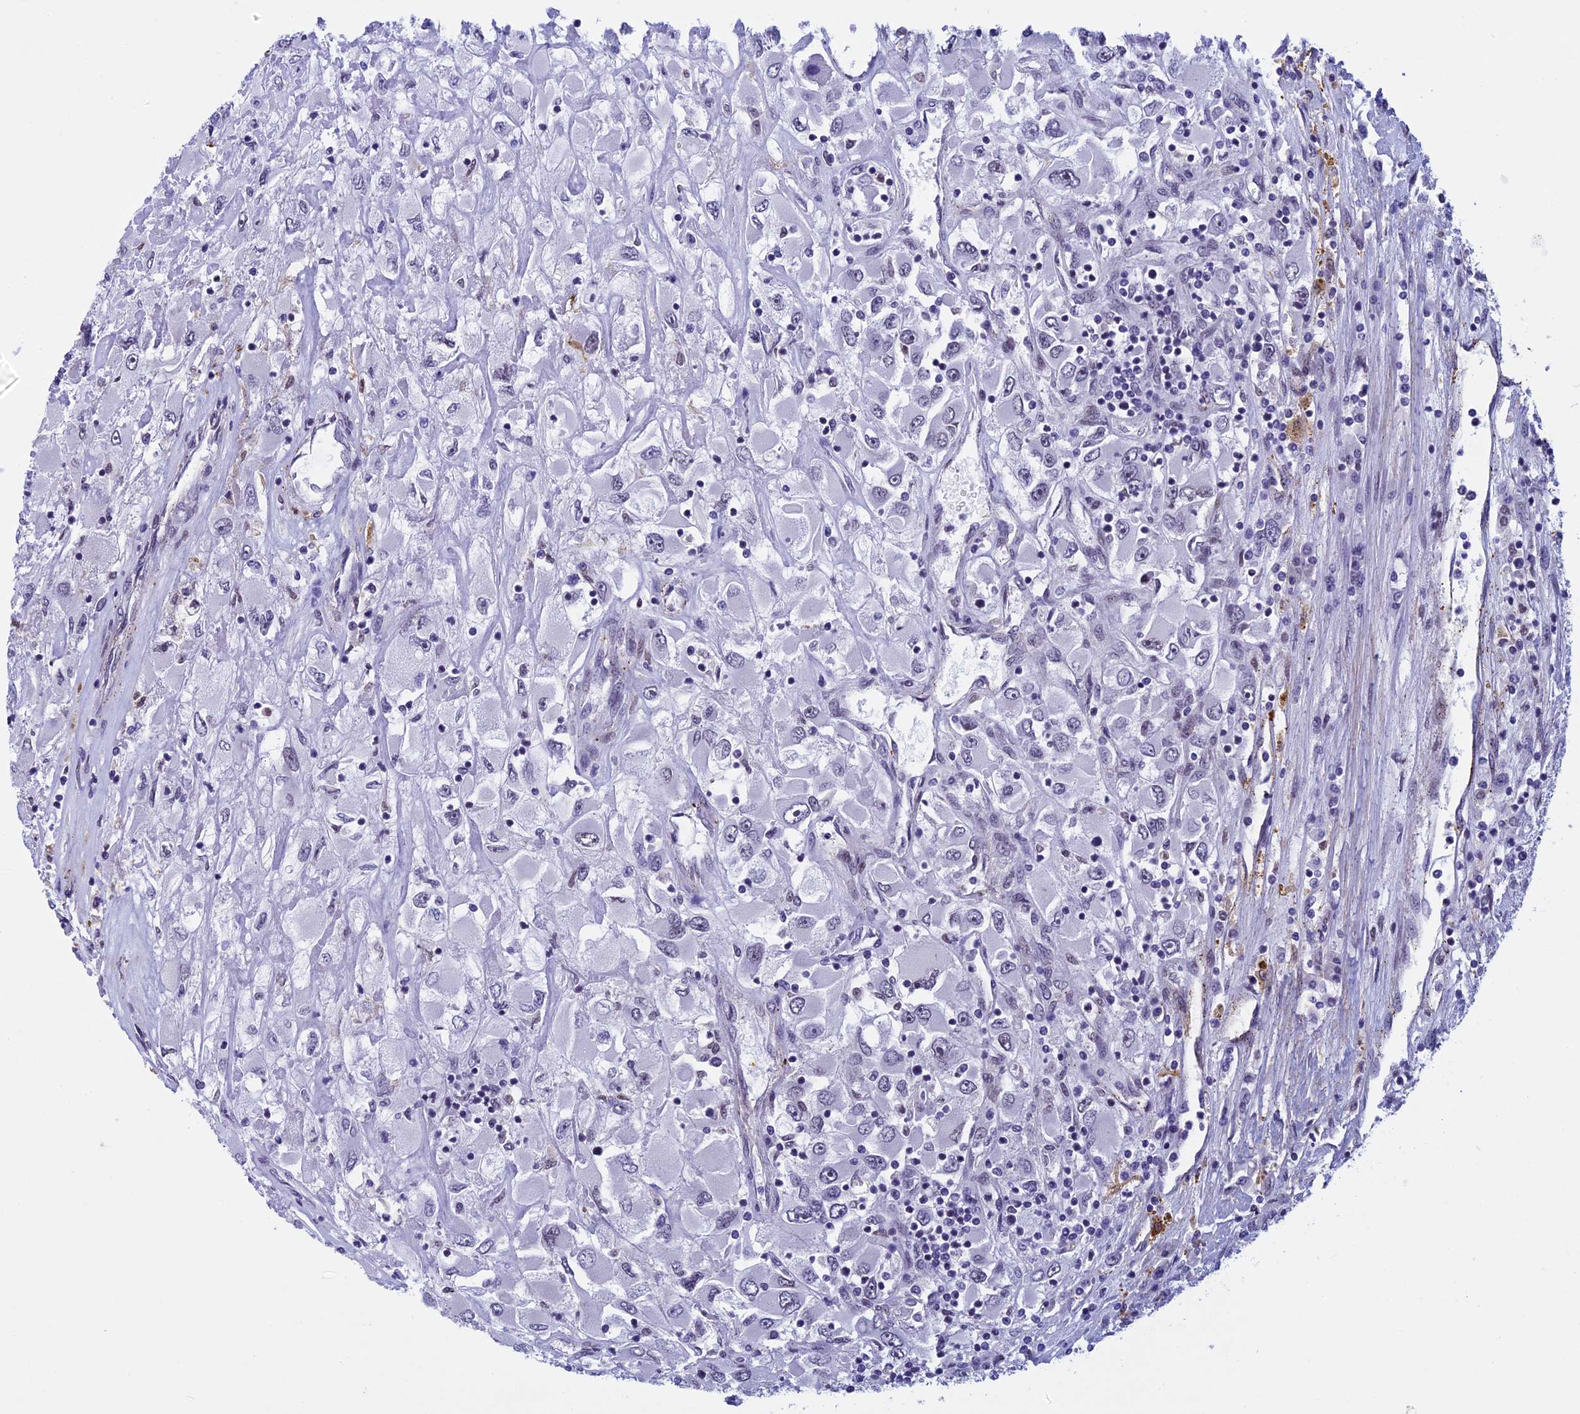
{"staining": {"intensity": "negative", "quantity": "none", "location": "none"}, "tissue": "renal cancer", "cell_type": "Tumor cells", "image_type": "cancer", "snomed": [{"axis": "morphology", "description": "Adenocarcinoma, NOS"}, {"axis": "topography", "description": "Kidney"}], "caption": "This histopathology image is of renal cancer stained with IHC to label a protein in brown with the nuclei are counter-stained blue. There is no positivity in tumor cells.", "gene": "NIPBL", "patient": {"sex": "female", "age": 52}}